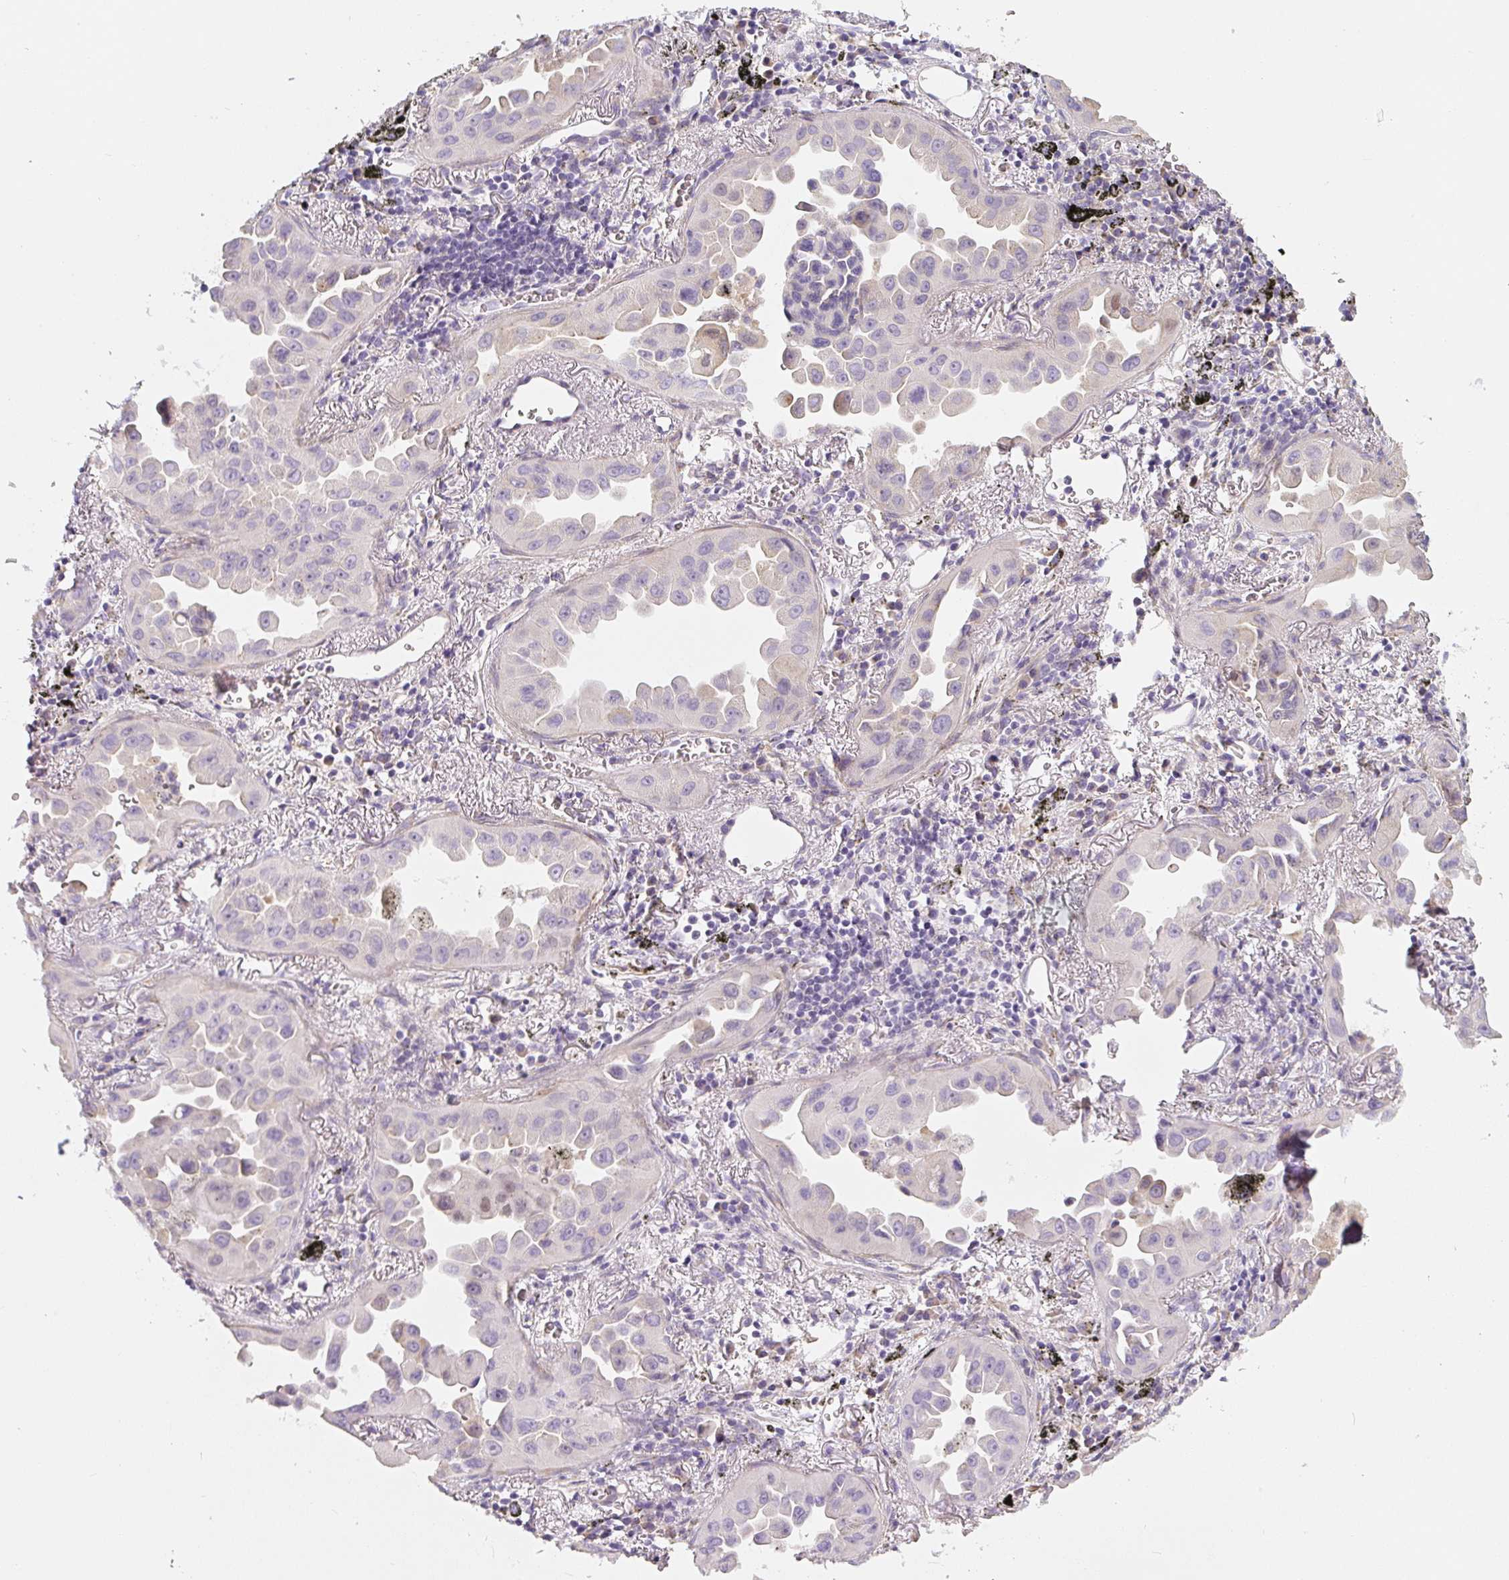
{"staining": {"intensity": "weak", "quantity": "<25%", "location": "cytoplasmic/membranous"}, "tissue": "lung cancer", "cell_type": "Tumor cells", "image_type": "cancer", "snomed": [{"axis": "morphology", "description": "Adenocarcinoma, NOS"}, {"axis": "topography", "description": "Lung"}], "caption": "An image of human lung cancer is negative for staining in tumor cells.", "gene": "PWWP3B", "patient": {"sex": "male", "age": 68}}